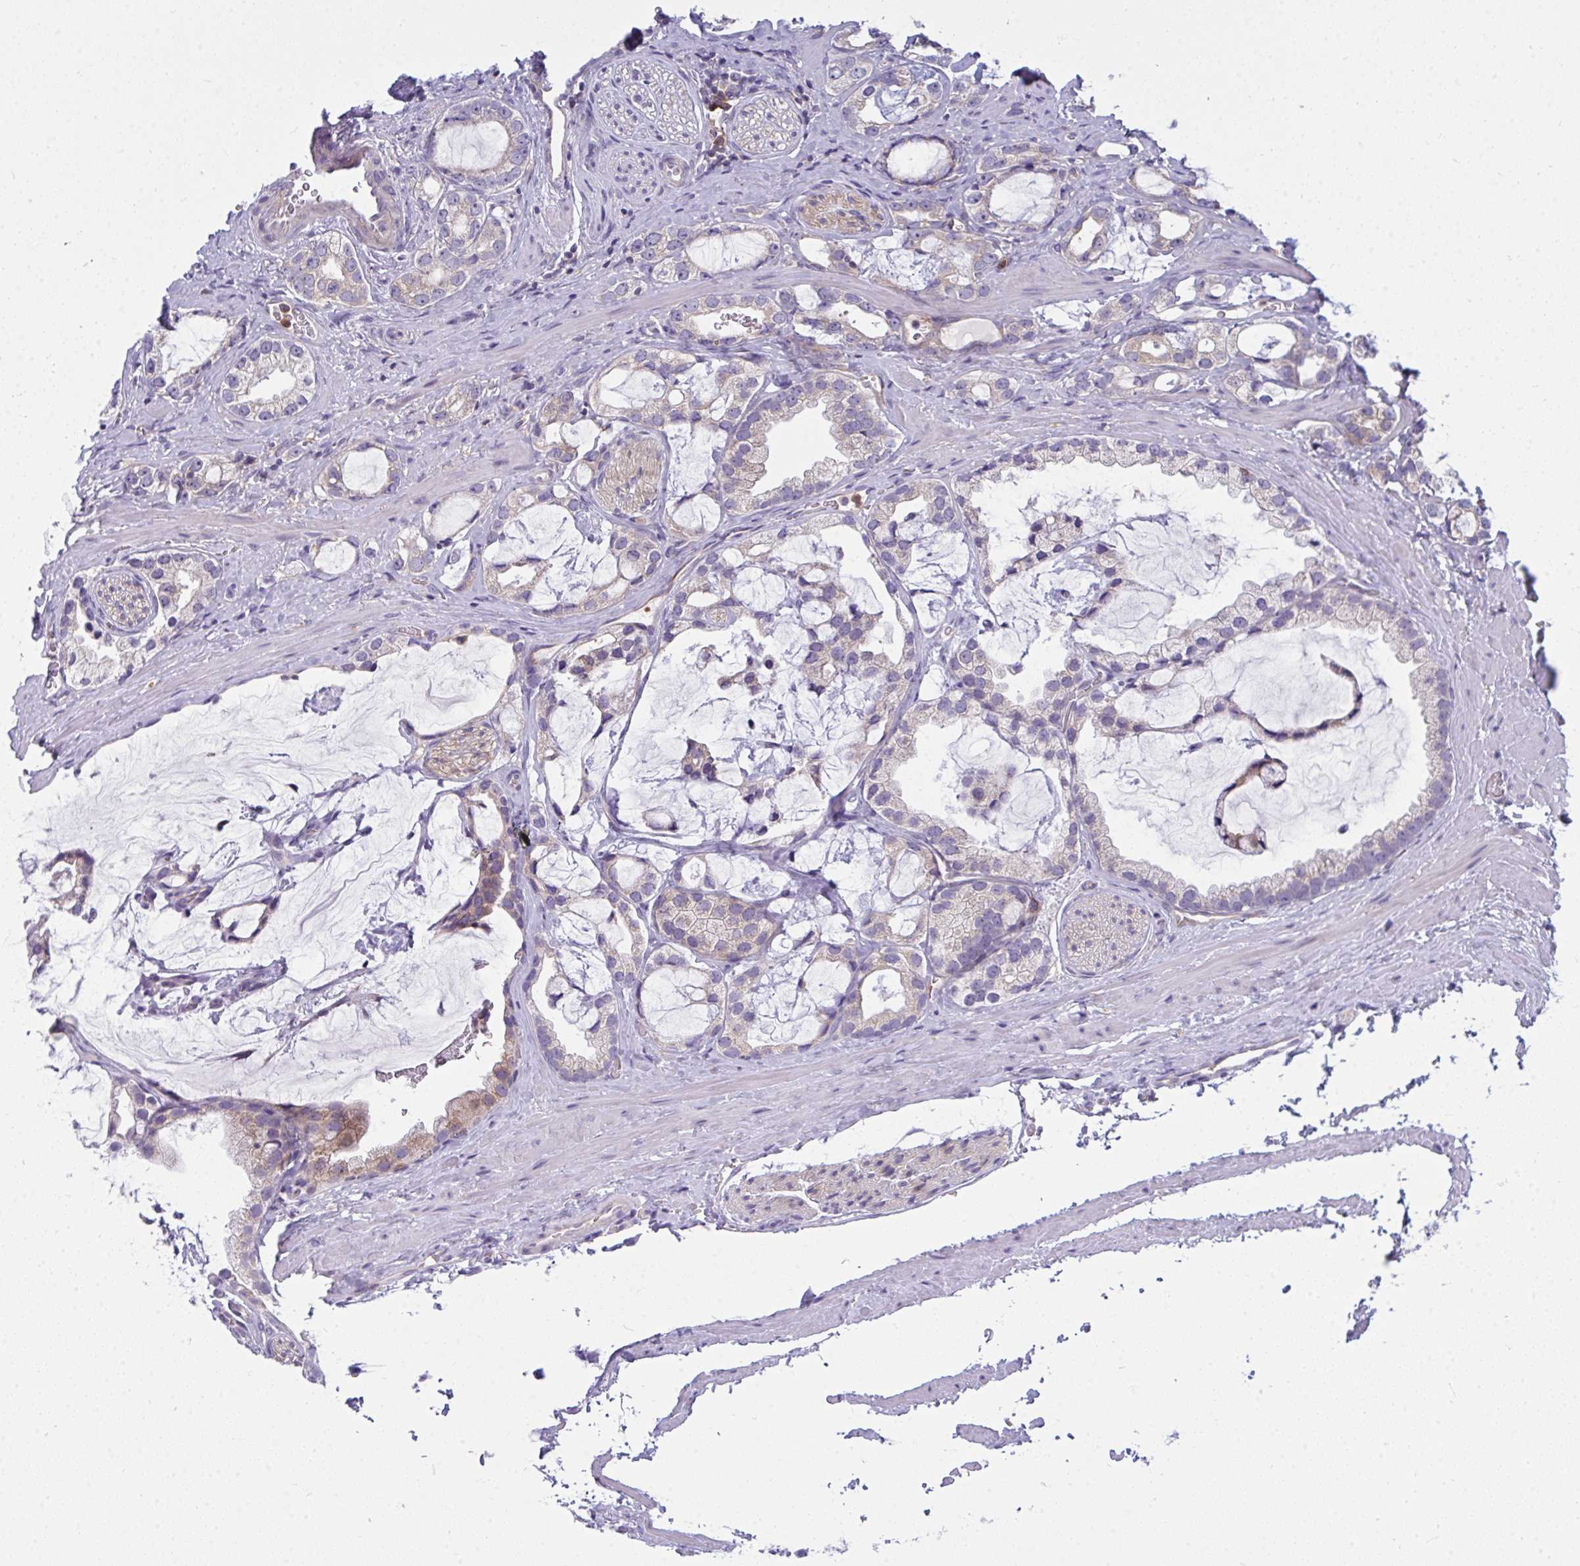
{"staining": {"intensity": "weak", "quantity": "<25%", "location": "cytoplasmic/membranous"}, "tissue": "prostate cancer", "cell_type": "Tumor cells", "image_type": "cancer", "snomed": [{"axis": "morphology", "description": "Adenocarcinoma, Medium grade"}, {"axis": "topography", "description": "Prostate"}], "caption": "Immunohistochemistry of prostate cancer reveals no positivity in tumor cells. Brightfield microscopy of IHC stained with DAB (brown) and hematoxylin (blue), captured at high magnification.", "gene": "SLC30A6", "patient": {"sex": "male", "age": 57}}